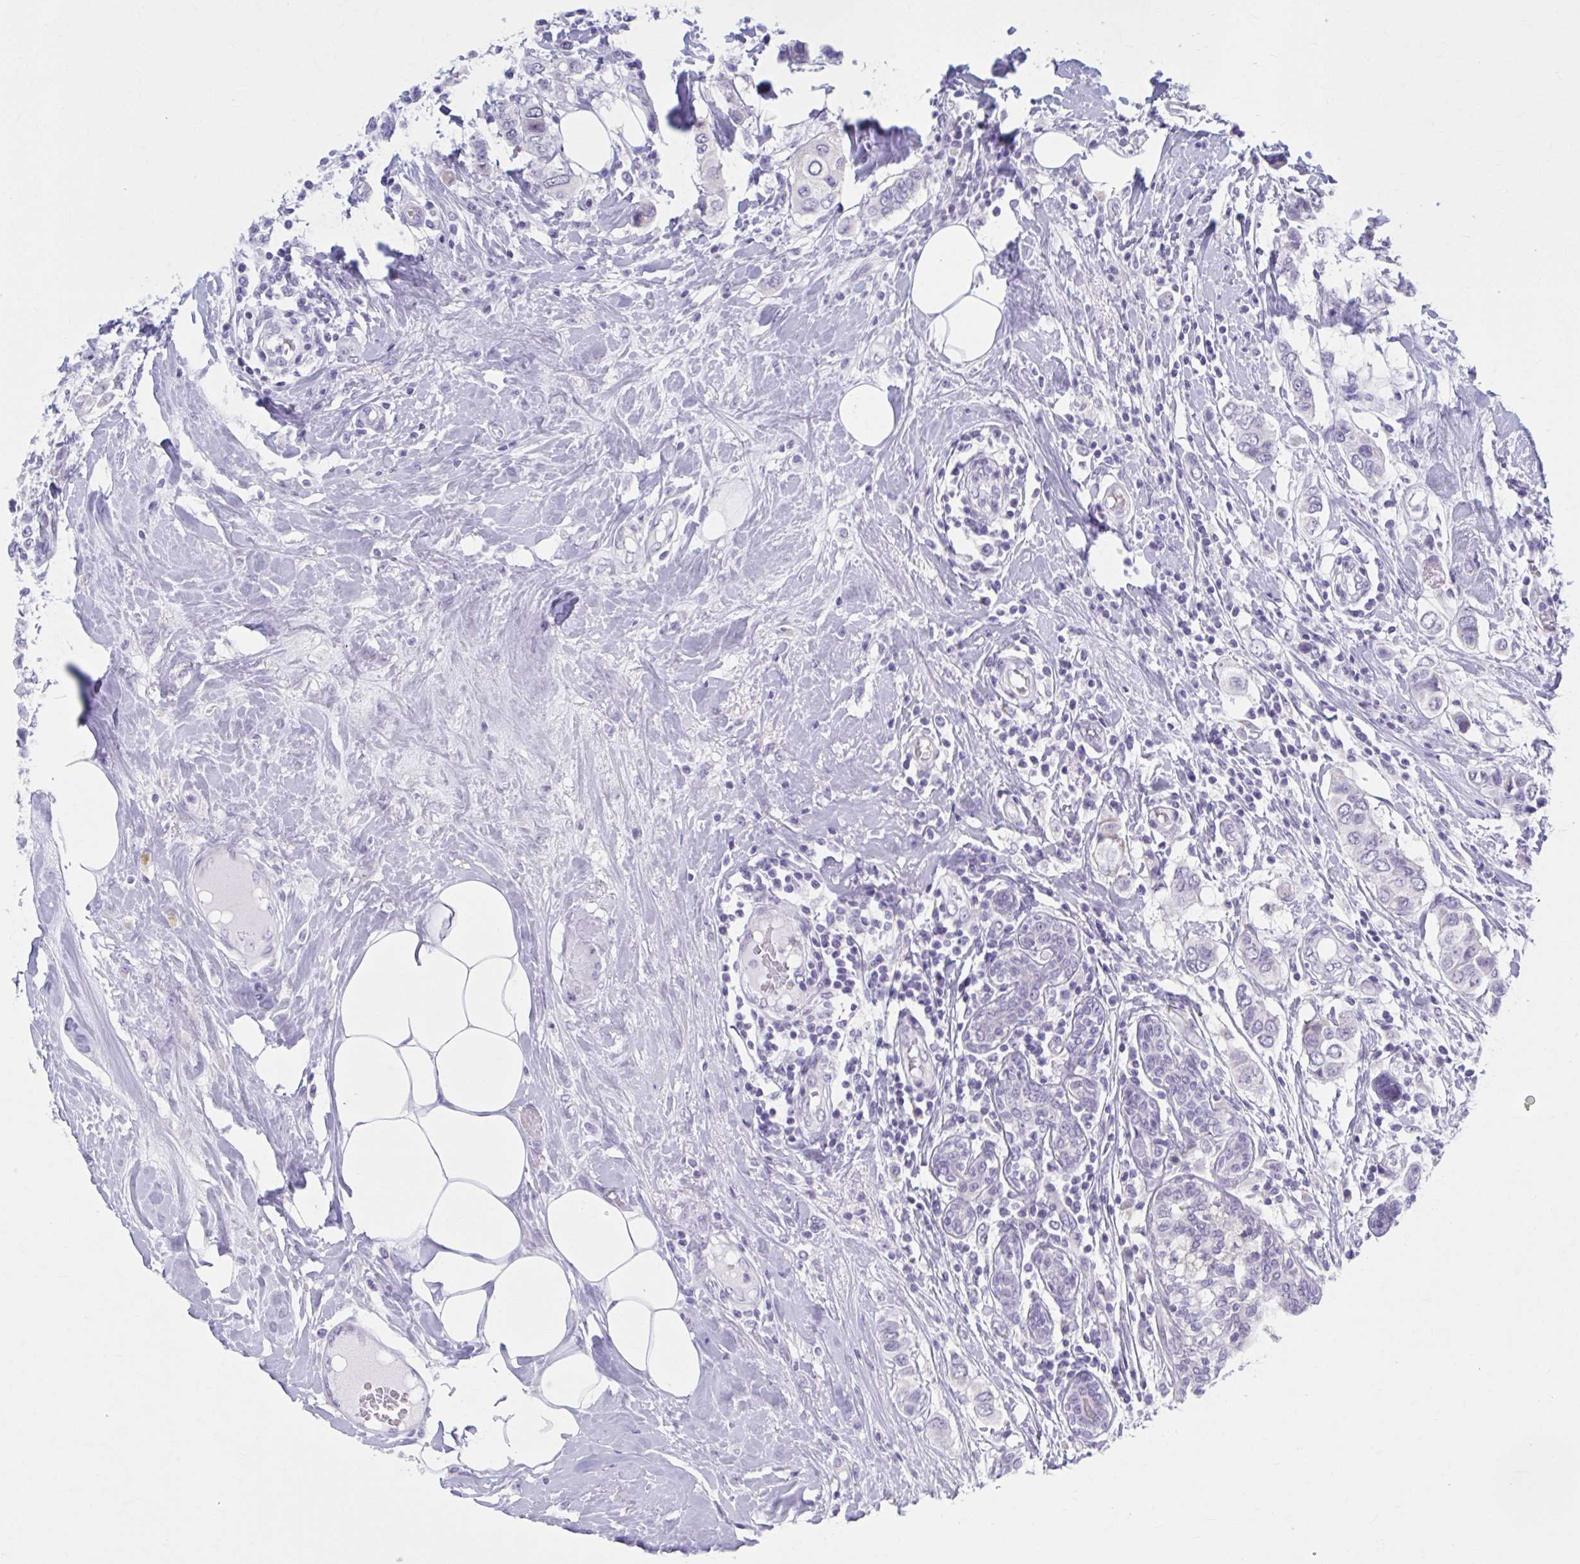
{"staining": {"intensity": "negative", "quantity": "none", "location": "none"}, "tissue": "breast cancer", "cell_type": "Tumor cells", "image_type": "cancer", "snomed": [{"axis": "morphology", "description": "Lobular carcinoma"}, {"axis": "topography", "description": "Breast"}], "caption": "Immunohistochemistry of human breast cancer (lobular carcinoma) shows no positivity in tumor cells.", "gene": "CCDC105", "patient": {"sex": "female", "age": 51}}